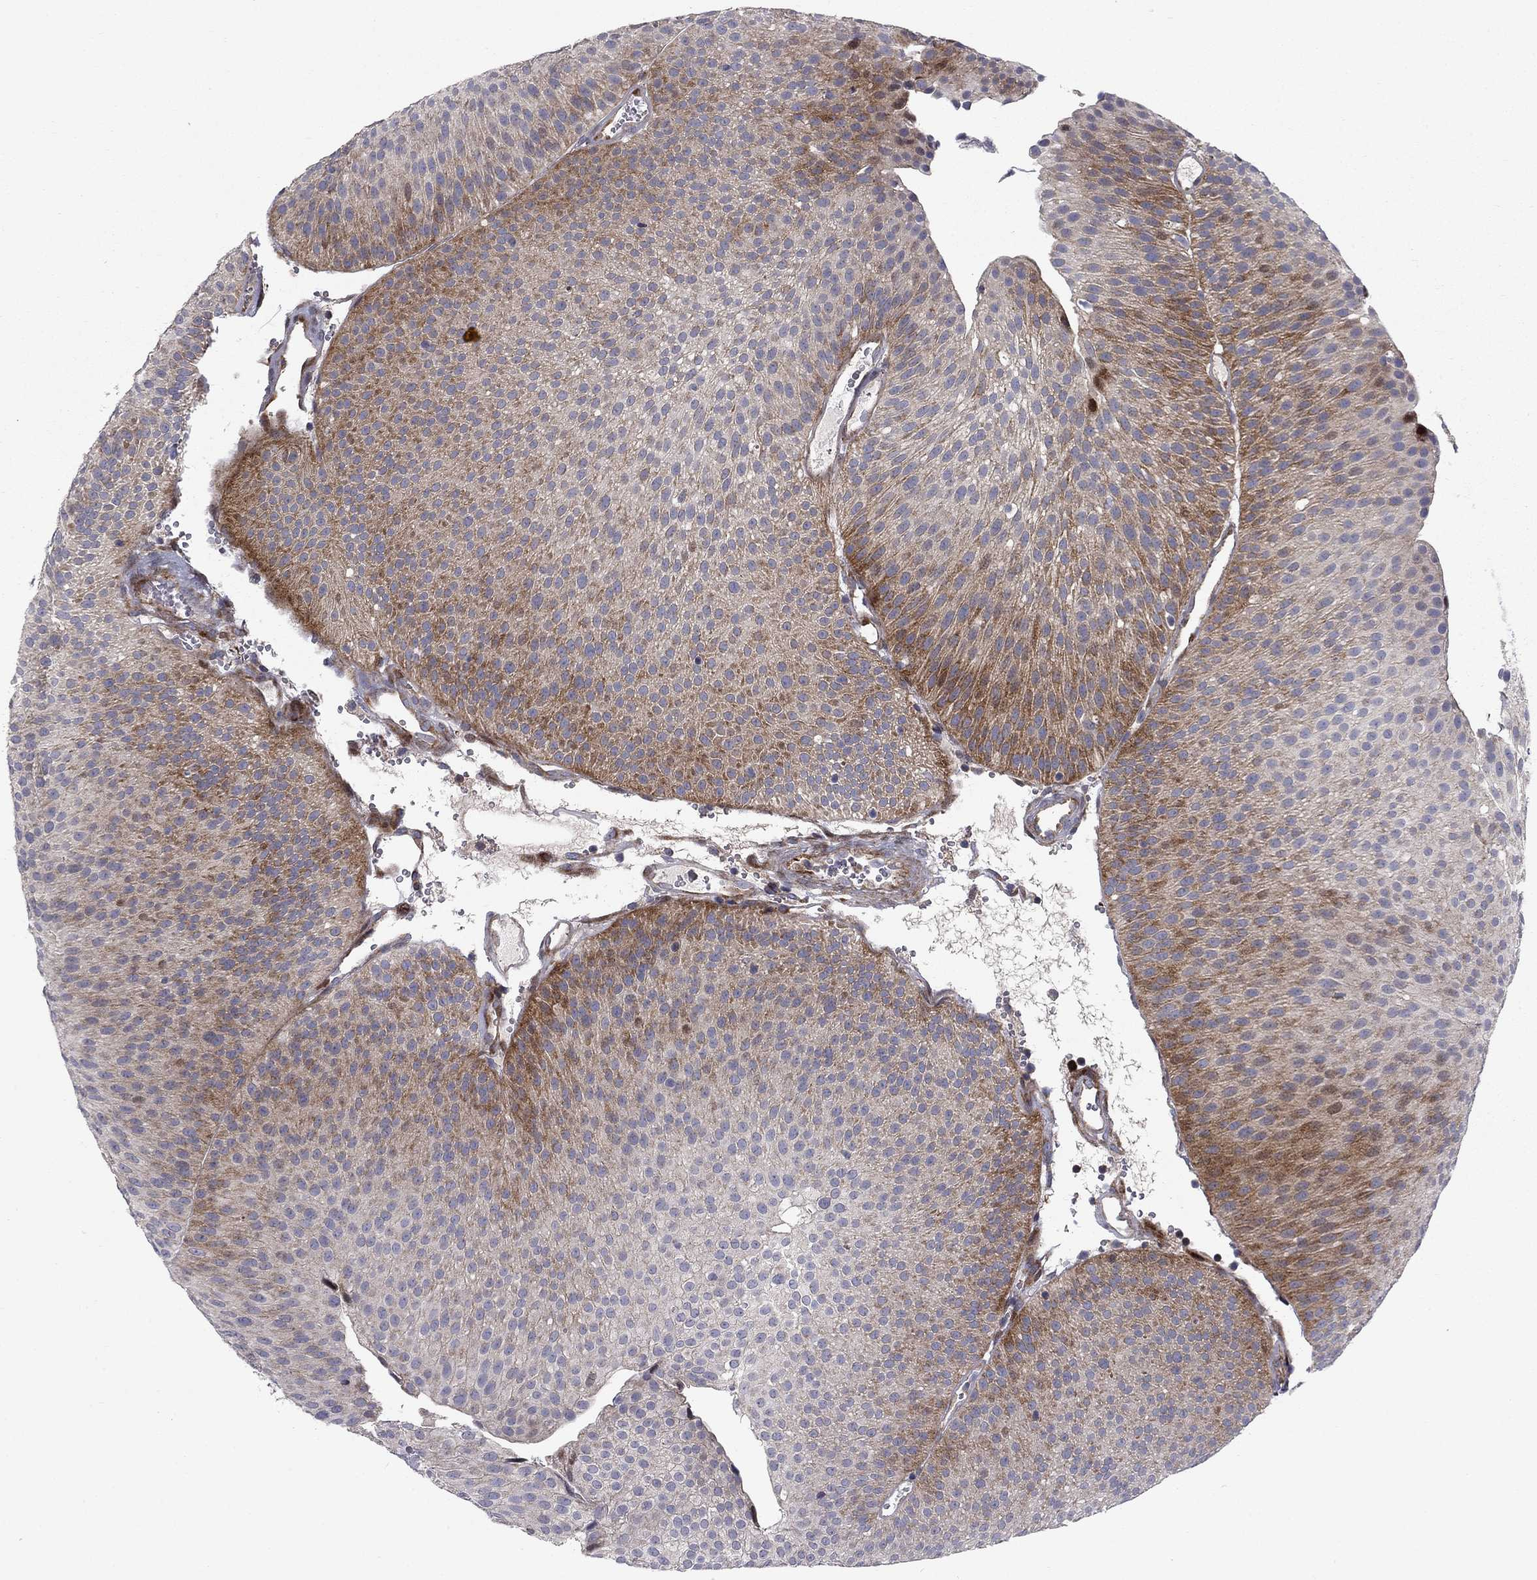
{"staining": {"intensity": "moderate", "quantity": "<25%", "location": "cytoplasmic/membranous"}, "tissue": "urothelial cancer", "cell_type": "Tumor cells", "image_type": "cancer", "snomed": [{"axis": "morphology", "description": "Urothelial carcinoma, Low grade"}, {"axis": "topography", "description": "Urinary bladder"}], "caption": "Moderate cytoplasmic/membranous staining is present in approximately <25% of tumor cells in urothelial cancer. (DAB (3,3'-diaminobenzidine) IHC with brightfield microscopy, high magnification).", "gene": "MIOS", "patient": {"sex": "male", "age": 65}}